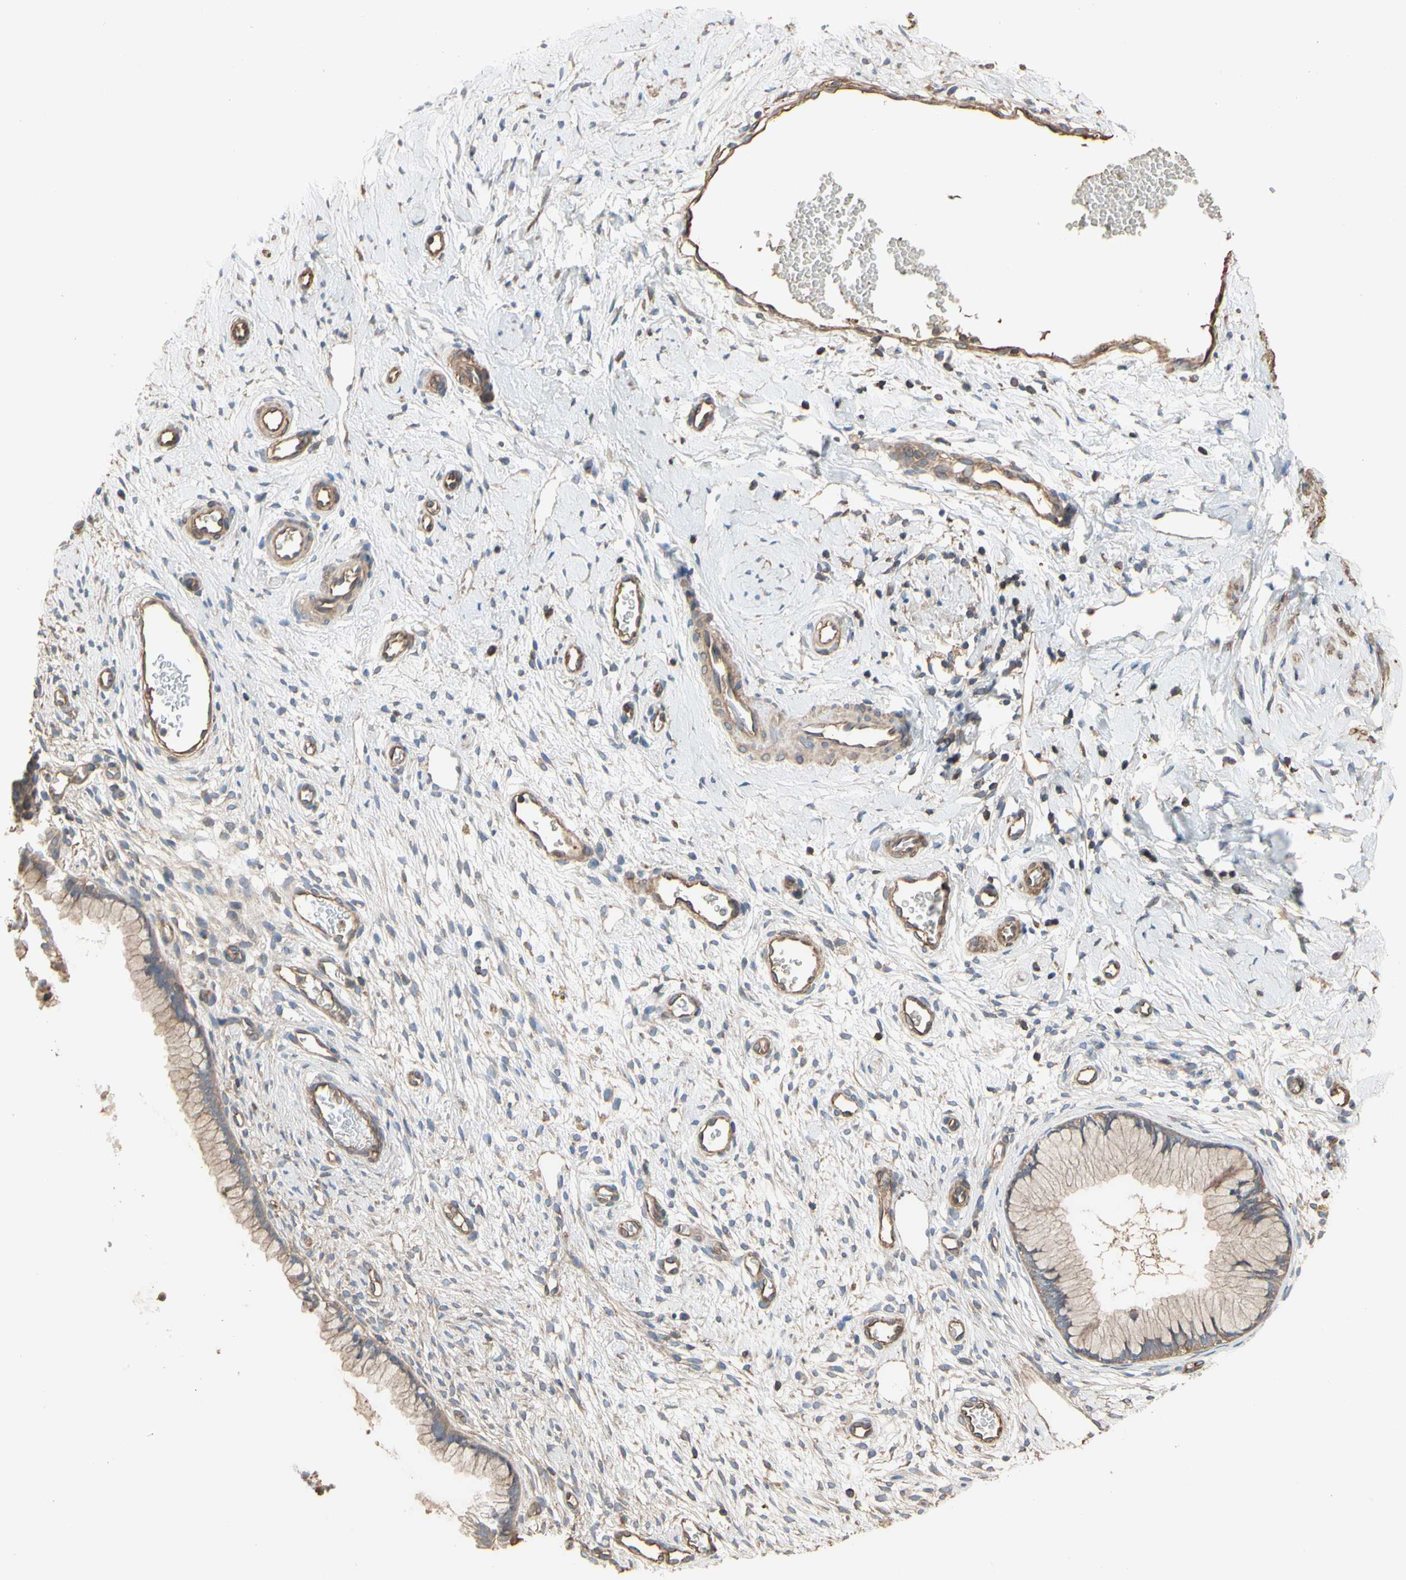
{"staining": {"intensity": "weak", "quantity": ">75%", "location": "cytoplasmic/membranous"}, "tissue": "cervix", "cell_type": "Glandular cells", "image_type": "normal", "snomed": [{"axis": "morphology", "description": "Normal tissue, NOS"}, {"axis": "topography", "description": "Cervix"}], "caption": "Weak cytoplasmic/membranous staining for a protein is identified in about >75% of glandular cells of normal cervix using immunohistochemistry.", "gene": "PDZK1", "patient": {"sex": "female", "age": 65}}